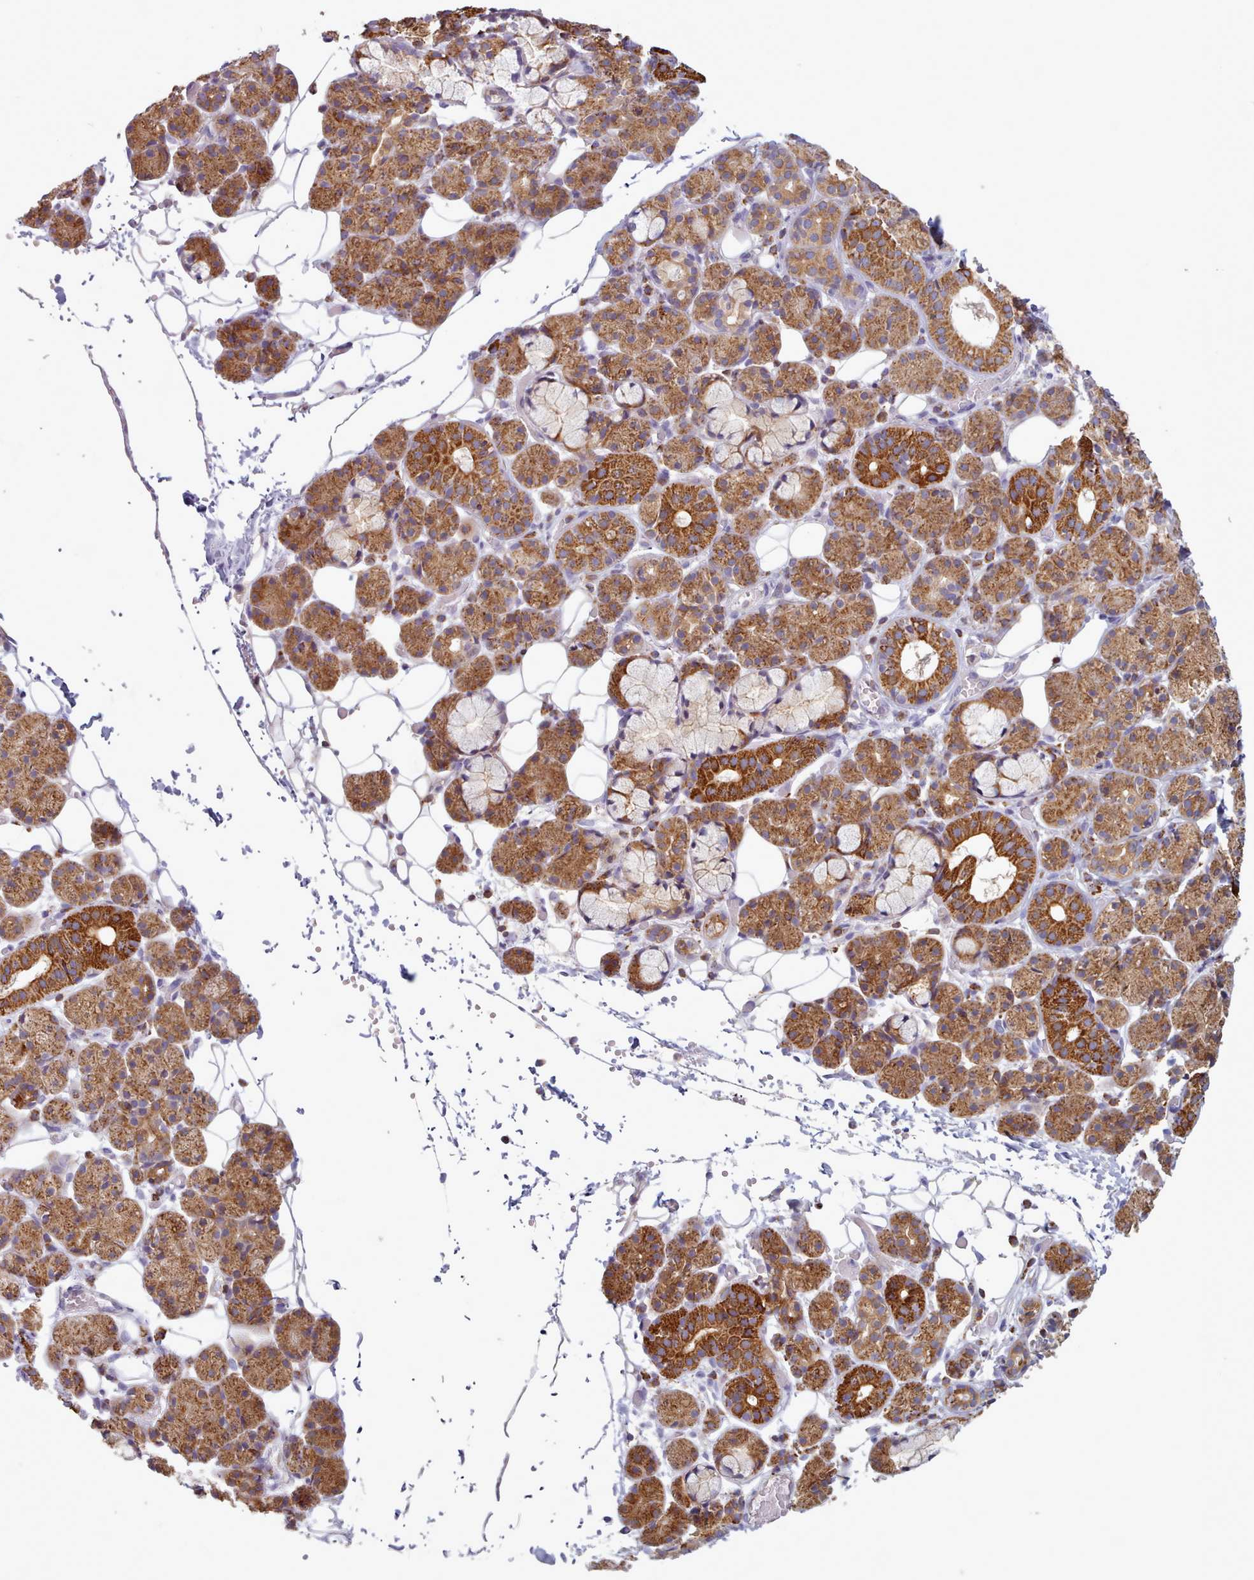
{"staining": {"intensity": "strong", "quantity": ">75%", "location": "cytoplasmic/membranous"}, "tissue": "salivary gland", "cell_type": "Glandular cells", "image_type": "normal", "snomed": [{"axis": "morphology", "description": "Normal tissue, NOS"}, {"axis": "topography", "description": "Salivary gland"}], "caption": "Immunohistochemical staining of normal salivary gland displays >75% levels of strong cytoplasmic/membranous protein positivity in approximately >75% of glandular cells.", "gene": "CRYBG1", "patient": {"sex": "male", "age": 63}}